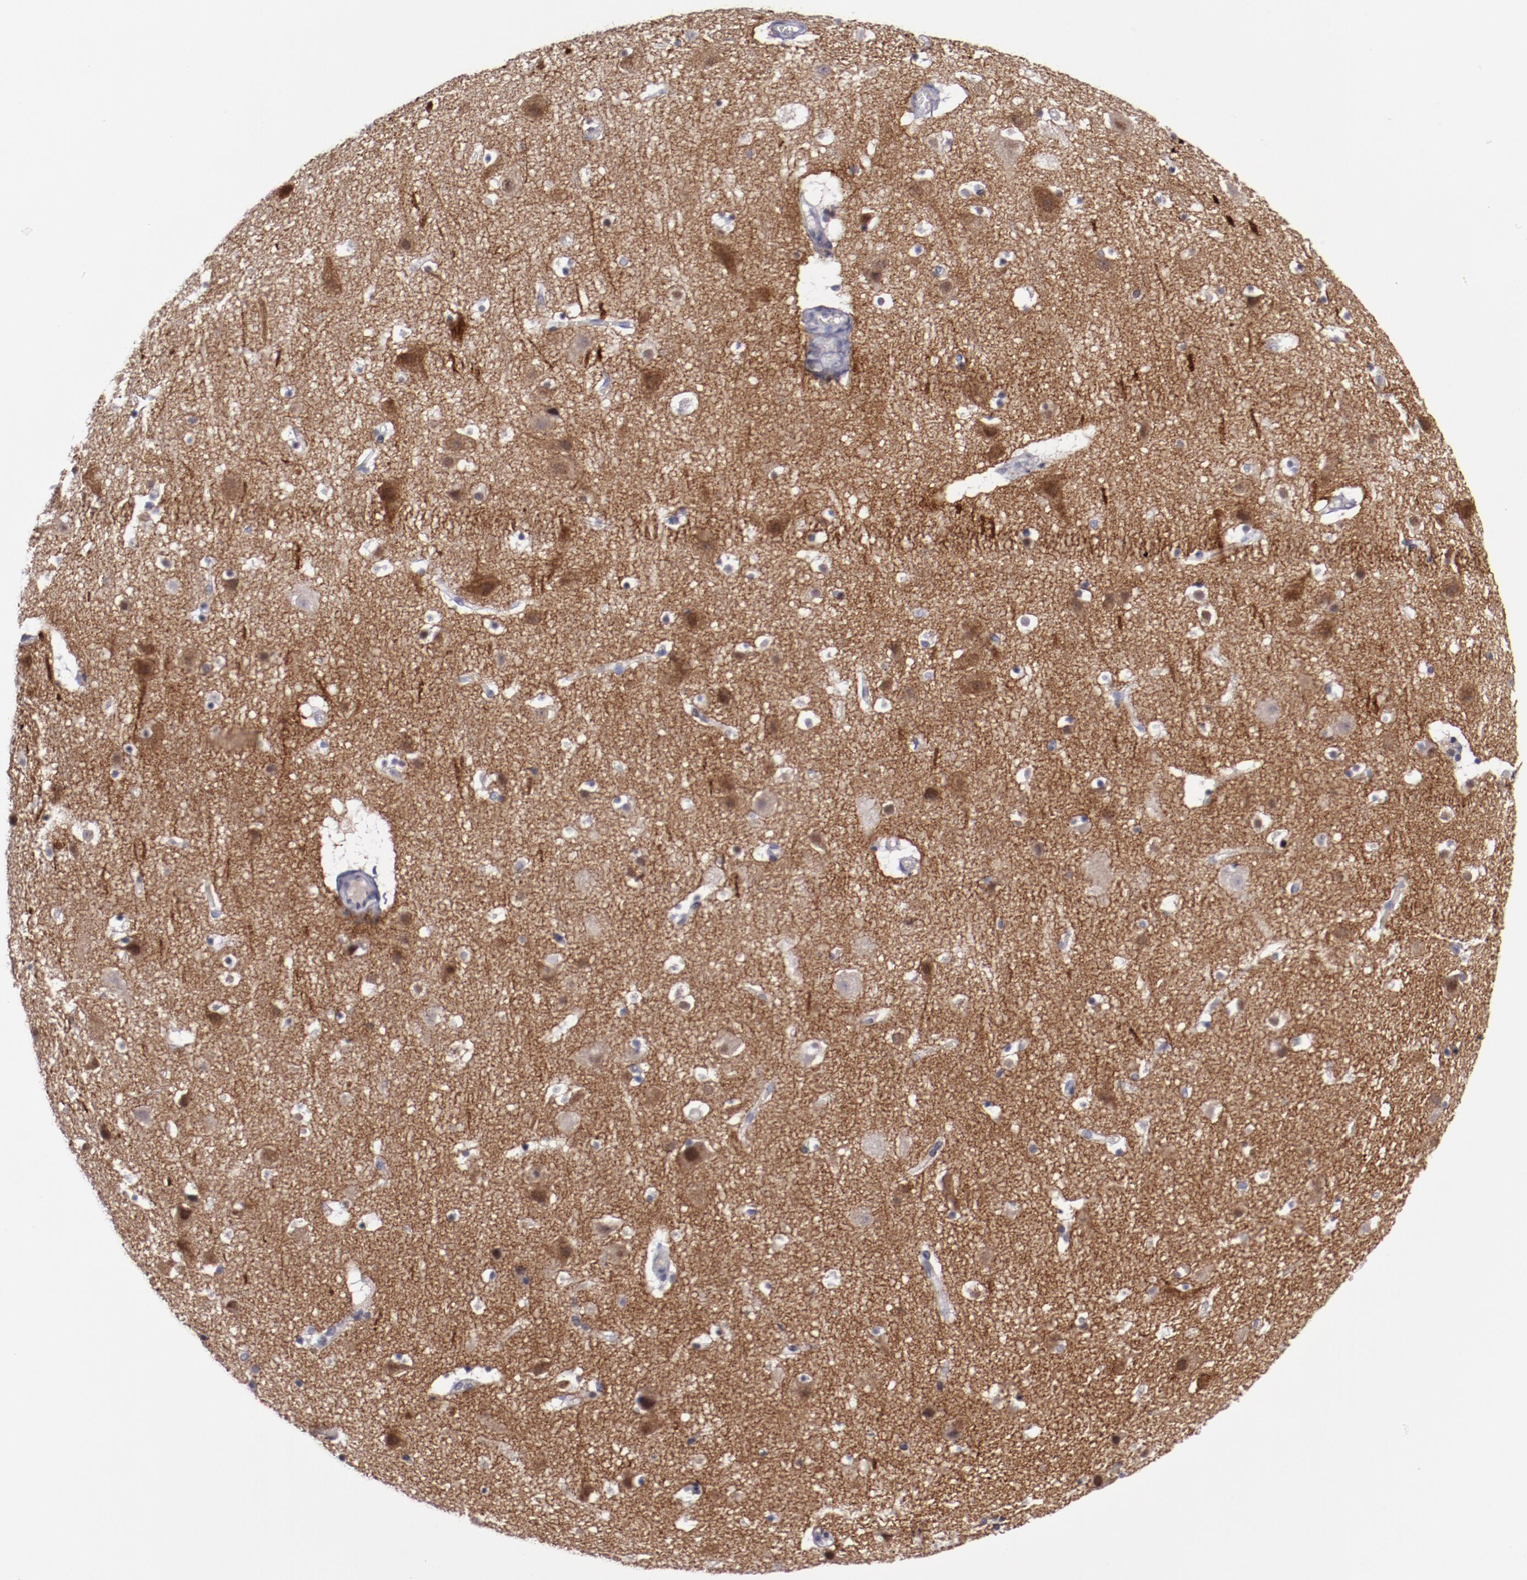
{"staining": {"intensity": "negative", "quantity": "none", "location": "none"}, "tissue": "cerebral cortex", "cell_type": "Endothelial cells", "image_type": "normal", "snomed": [{"axis": "morphology", "description": "Normal tissue, NOS"}, {"axis": "topography", "description": "Cerebral cortex"}], "caption": "Immunohistochemistry photomicrograph of normal human cerebral cortex stained for a protein (brown), which demonstrates no expression in endothelial cells. The staining is performed using DAB brown chromogen with nuclei counter-stained in using hematoxylin.", "gene": "NRXN3", "patient": {"sex": "male", "age": 45}}